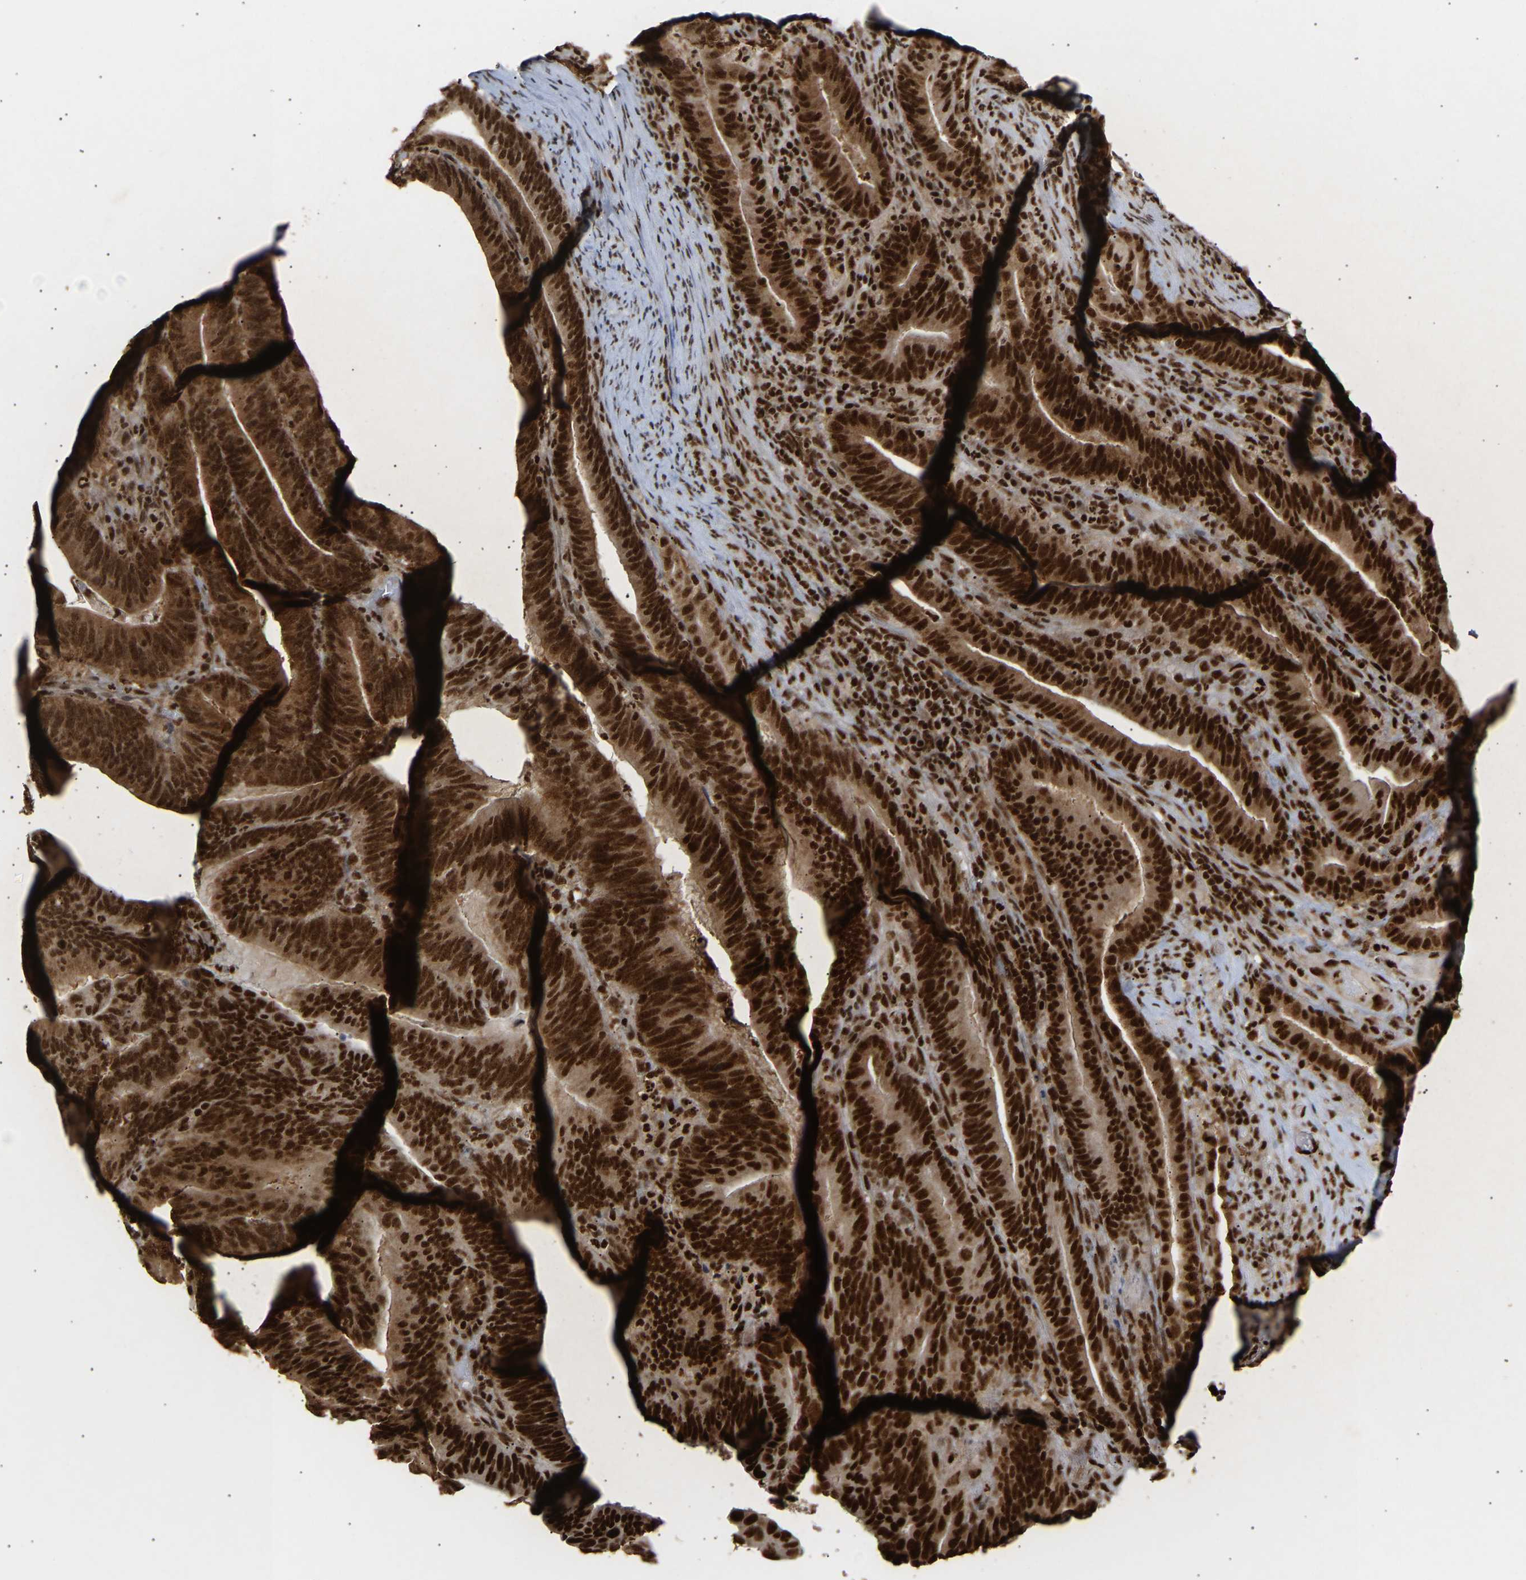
{"staining": {"intensity": "strong", "quantity": ">75%", "location": "cytoplasmic/membranous,nuclear"}, "tissue": "colorectal cancer", "cell_type": "Tumor cells", "image_type": "cancer", "snomed": [{"axis": "morphology", "description": "Adenocarcinoma, NOS"}, {"axis": "topography", "description": "Colon"}], "caption": "Protein expression analysis of human colorectal cancer reveals strong cytoplasmic/membranous and nuclear expression in about >75% of tumor cells. (DAB IHC, brown staining for protein, blue staining for nuclei).", "gene": "ALYREF", "patient": {"sex": "female", "age": 66}}